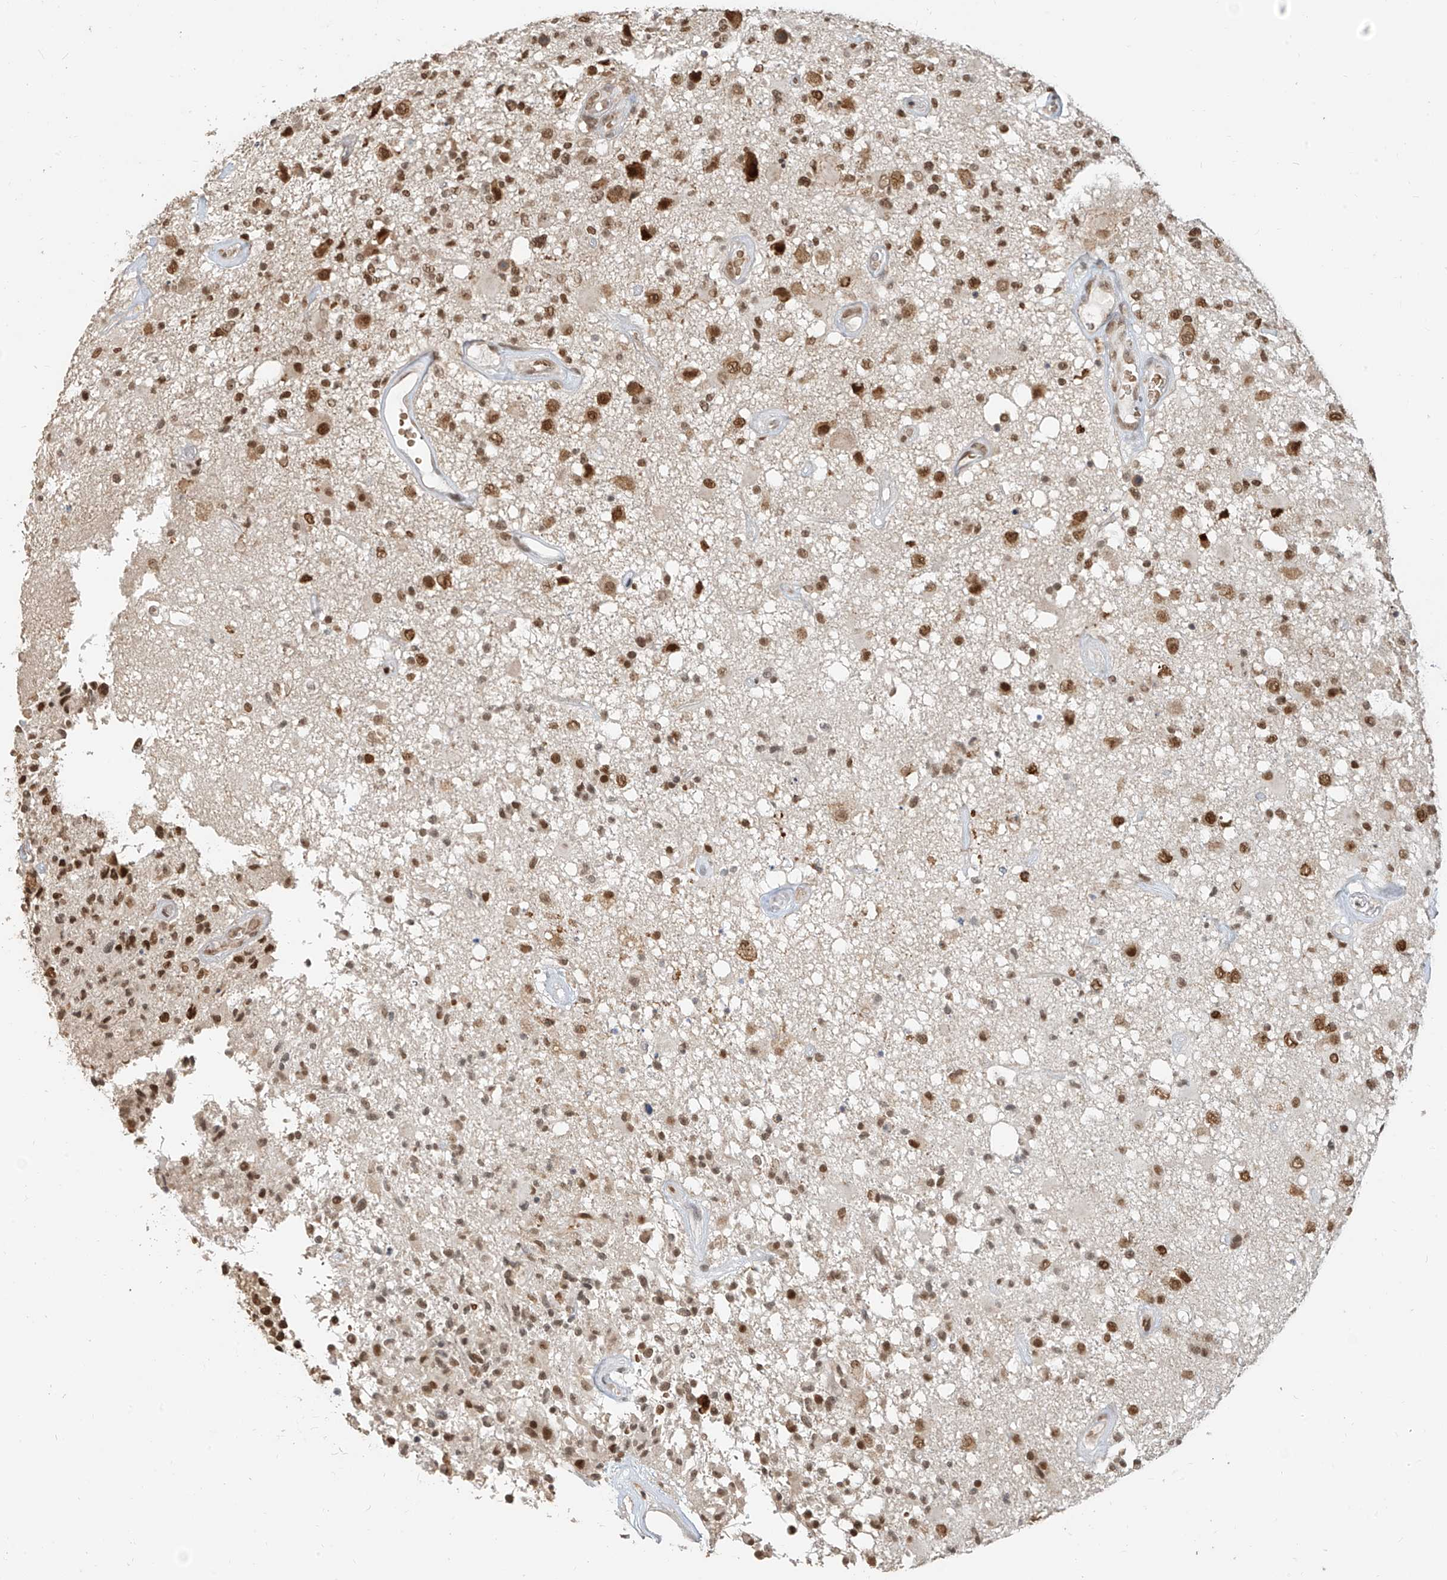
{"staining": {"intensity": "moderate", "quantity": ">75%", "location": "nuclear"}, "tissue": "glioma", "cell_type": "Tumor cells", "image_type": "cancer", "snomed": [{"axis": "morphology", "description": "Glioma, malignant, High grade"}, {"axis": "morphology", "description": "Glioblastoma, NOS"}, {"axis": "topography", "description": "Brain"}], "caption": "High-power microscopy captured an immunohistochemistry histopathology image of glioma, revealing moderate nuclear staining in approximately >75% of tumor cells.", "gene": "ZMYM2", "patient": {"sex": "male", "age": 60}}